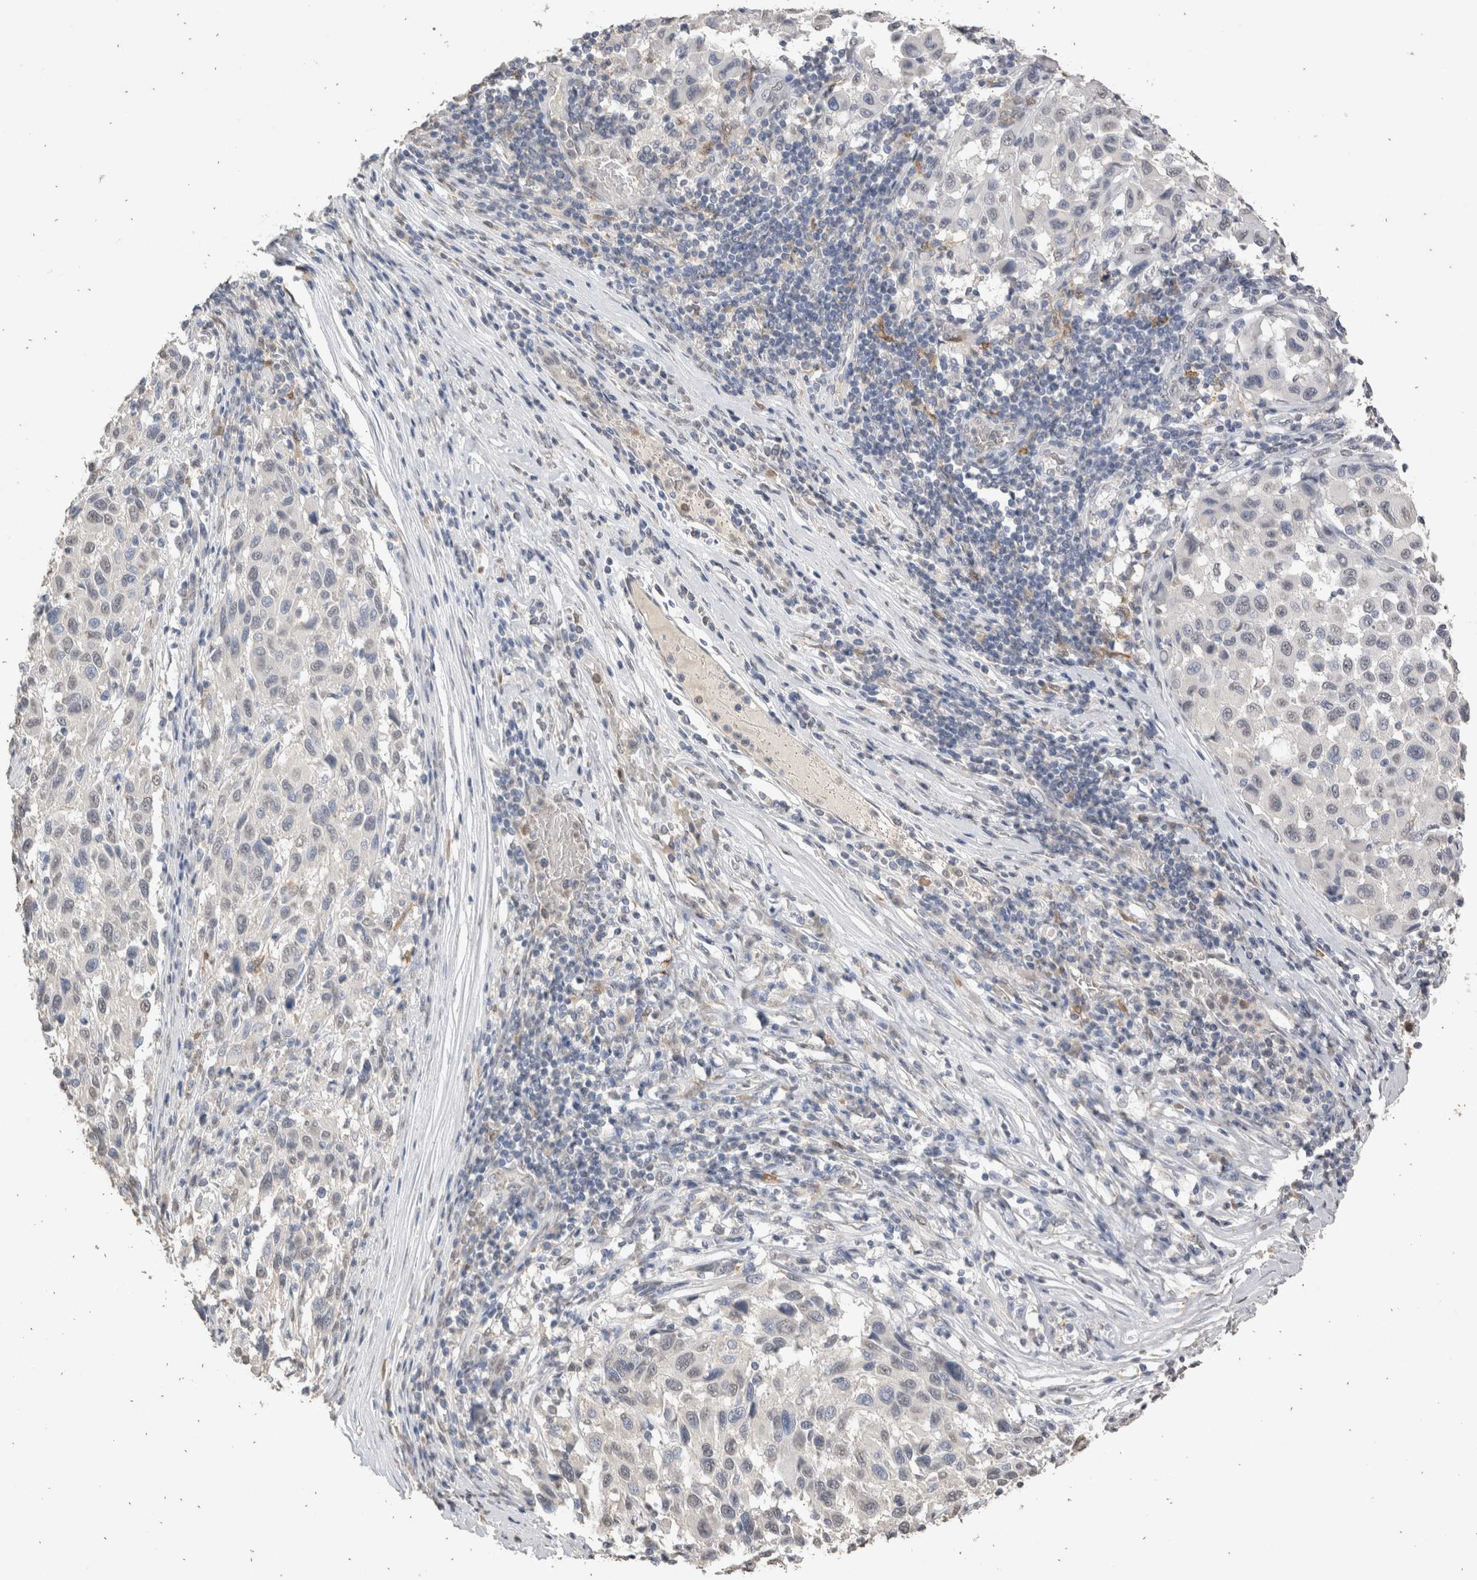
{"staining": {"intensity": "negative", "quantity": "none", "location": "none"}, "tissue": "melanoma", "cell_type": "Tumor cells", "image_type": "cancer", "snomed": [{"axis": "morphology", "description": "Malignant melanoma, Metastatic site"}, {"axis": "topography", "description": "Lymph node"}], "caption": "Melanoma was stained to show a protein in brown. There is no significant staining in tumor cells.", "gene": "LGALS2", "patient": {"sex": "male", "age": 61}}